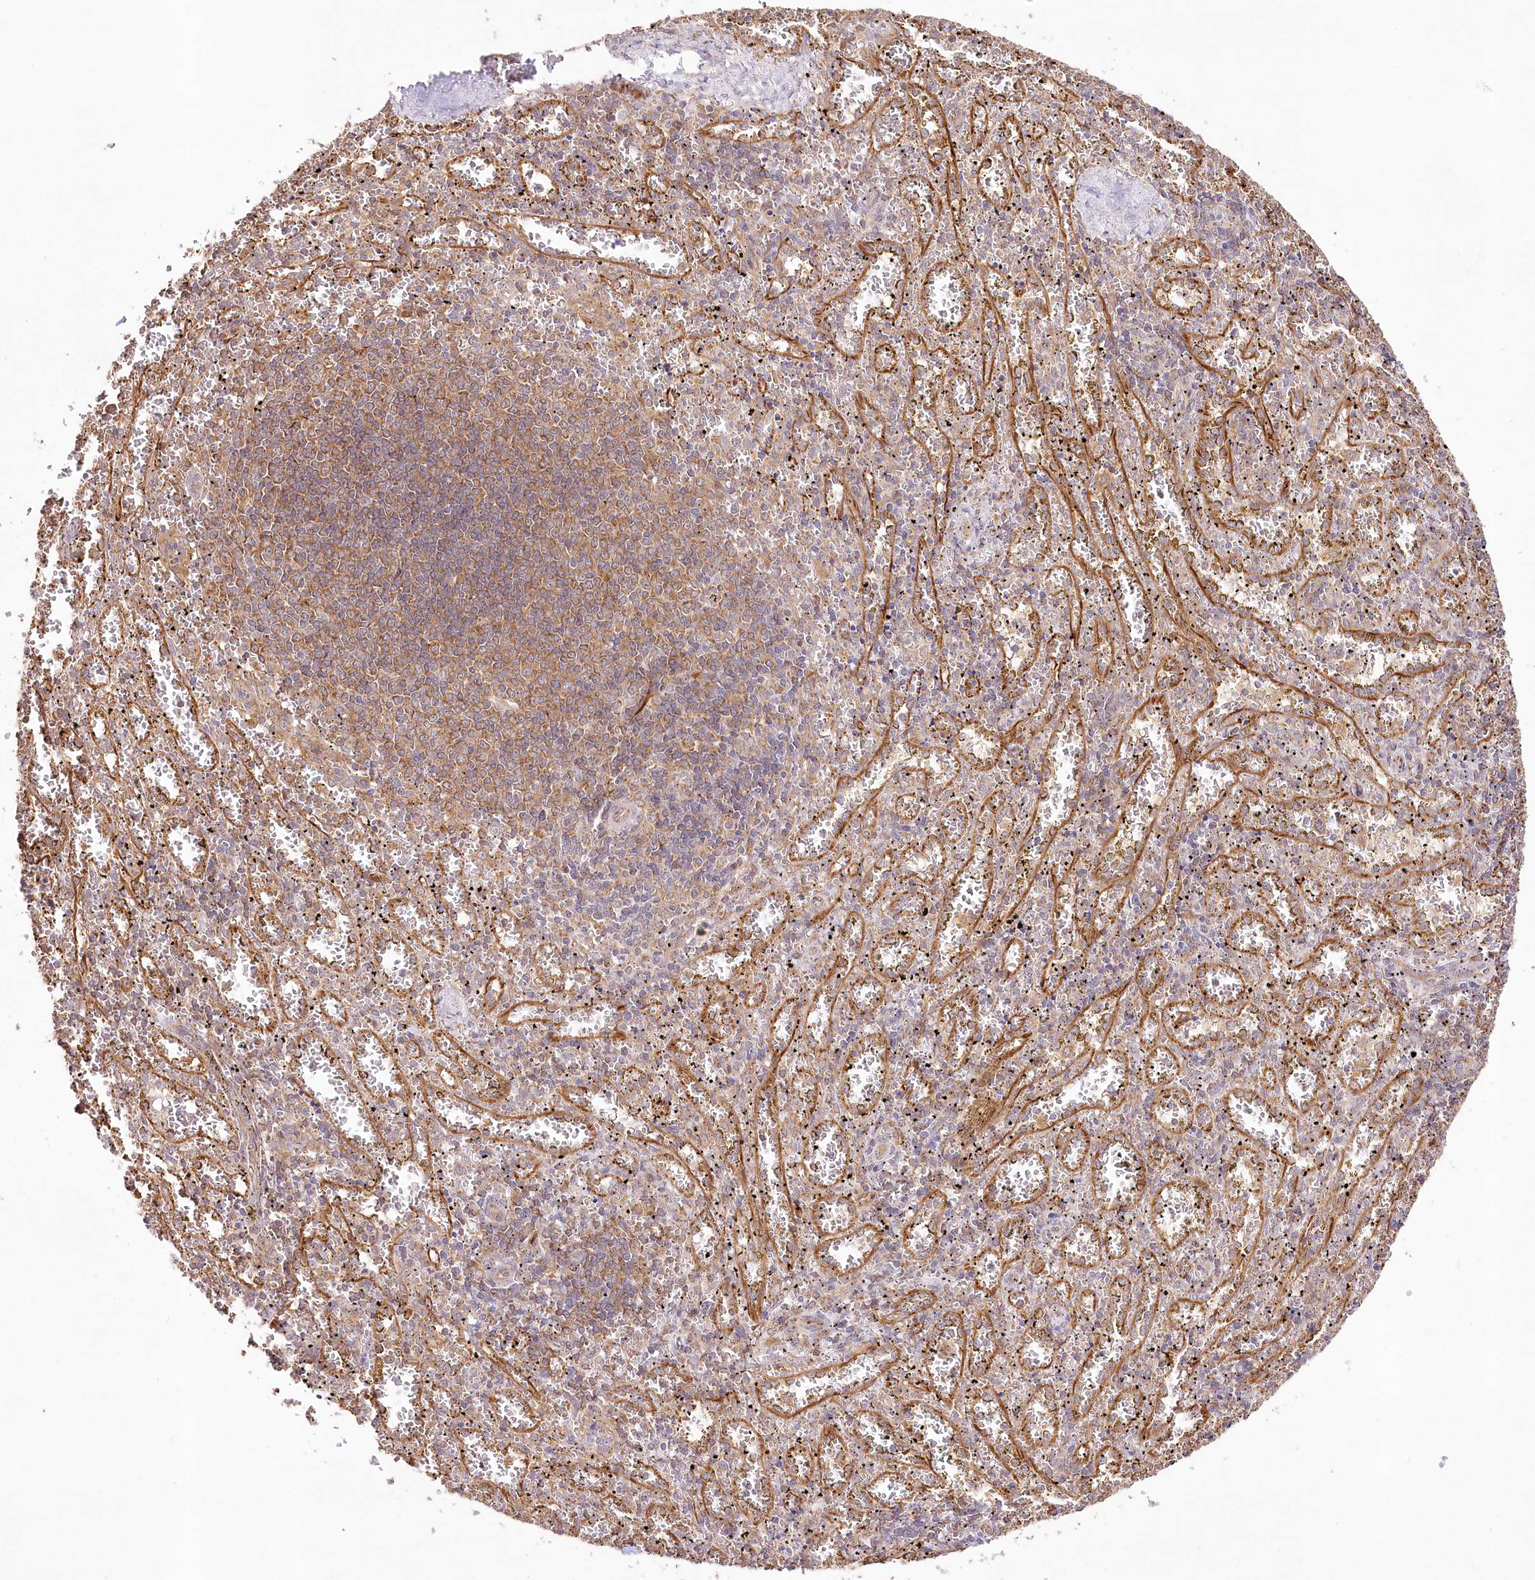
{"staining": {"intensity": "weak", "quantity": "25%-75%", "location": "cytoplasmic/membranous"}, "tissue": "spleen", "cell_type": "Cells in red pulp", "image_type": "normal", "snomed": [{"axis": "morphology", "description": "Normal tissue, NOS"}, {"axis": "topography", "description": "Spleen"}], "caption": "Human spleen stained with a protein marker displays weak staining in cells in red pulp.", "gene": "DMXL1", "patient": {"sex": "male", "age": 11}}